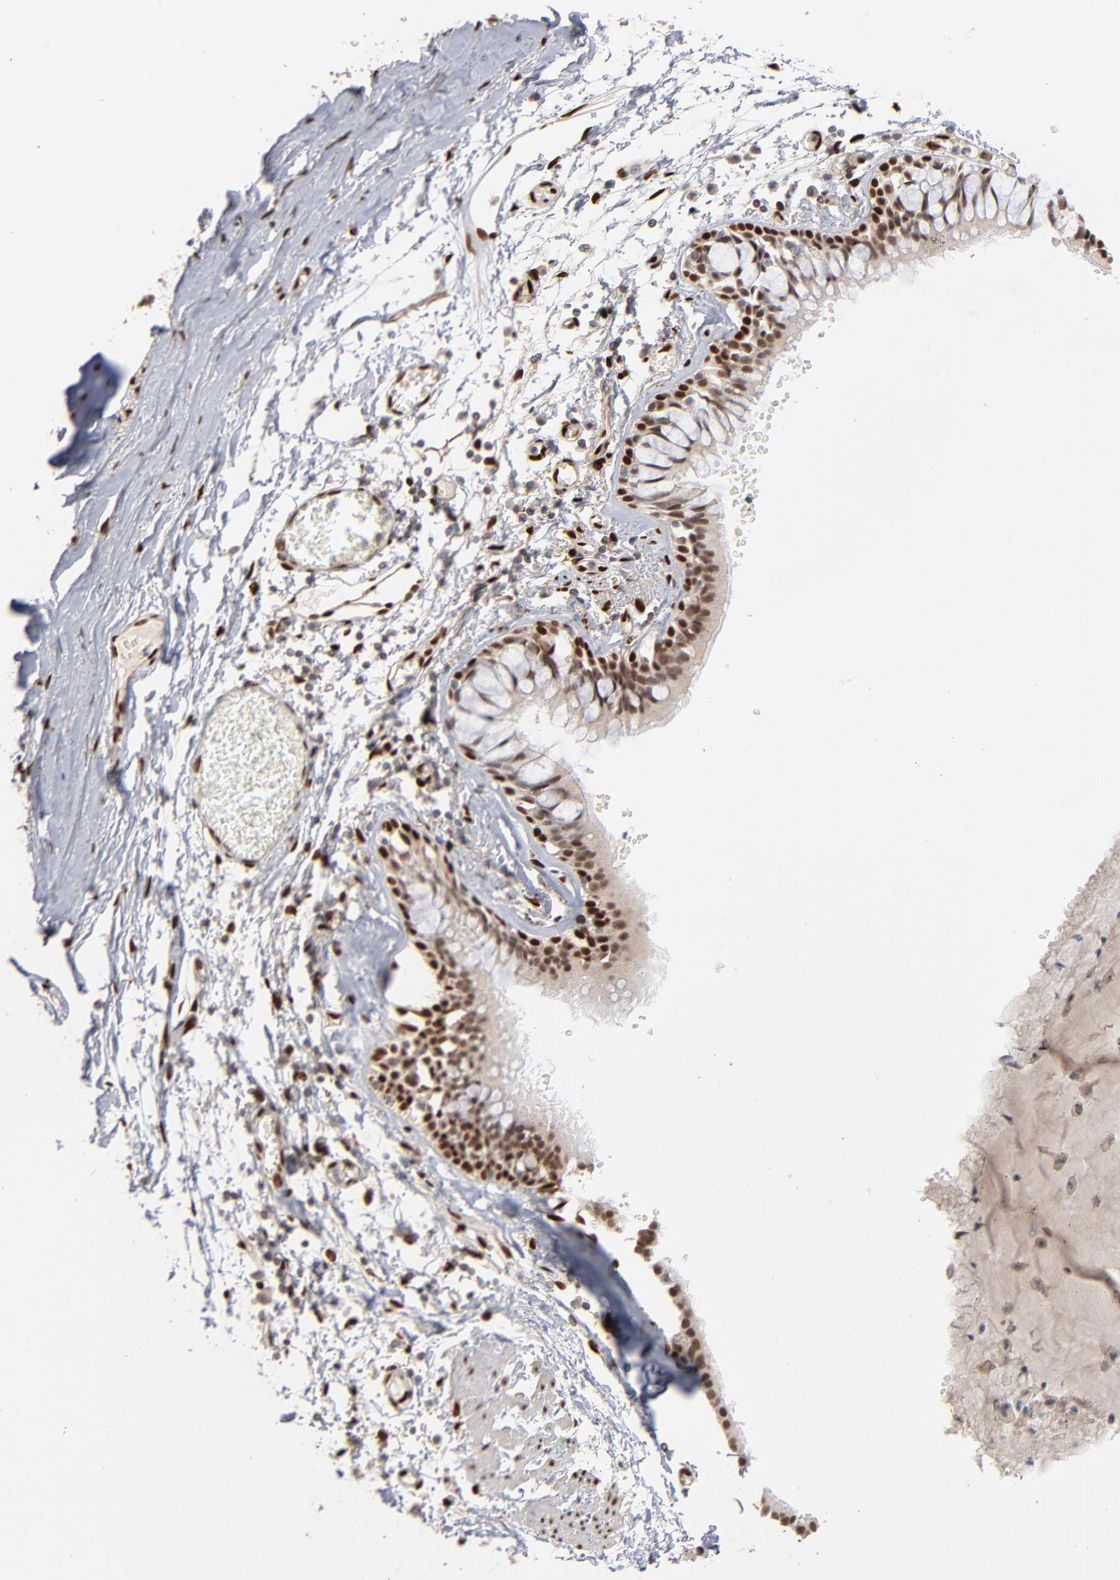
{"staining": {"intensity": "moderate", "quantity": ">75%", "location": "nuclear"}, "tissue": "bronchus", "cell_type": "Respiratory epithelial cells", "image_type": "normal", "snomed": [{"axis": "morphology", "description": "Normal tissue, NOS"}, {"axis": "topography", "description": "Bronchus"}, {"axis": "topography", "description": "Lung"}], "caption": "Immunohistochemistry photomicrograph of normal human bronchus stained for a protein (brown), which reveals medium levels of moderate nuclear positivity in approximately >75% of respiratory epithelial cells.", "gene": "NFIB", "patient": {"sex": "female", "age": 56}}